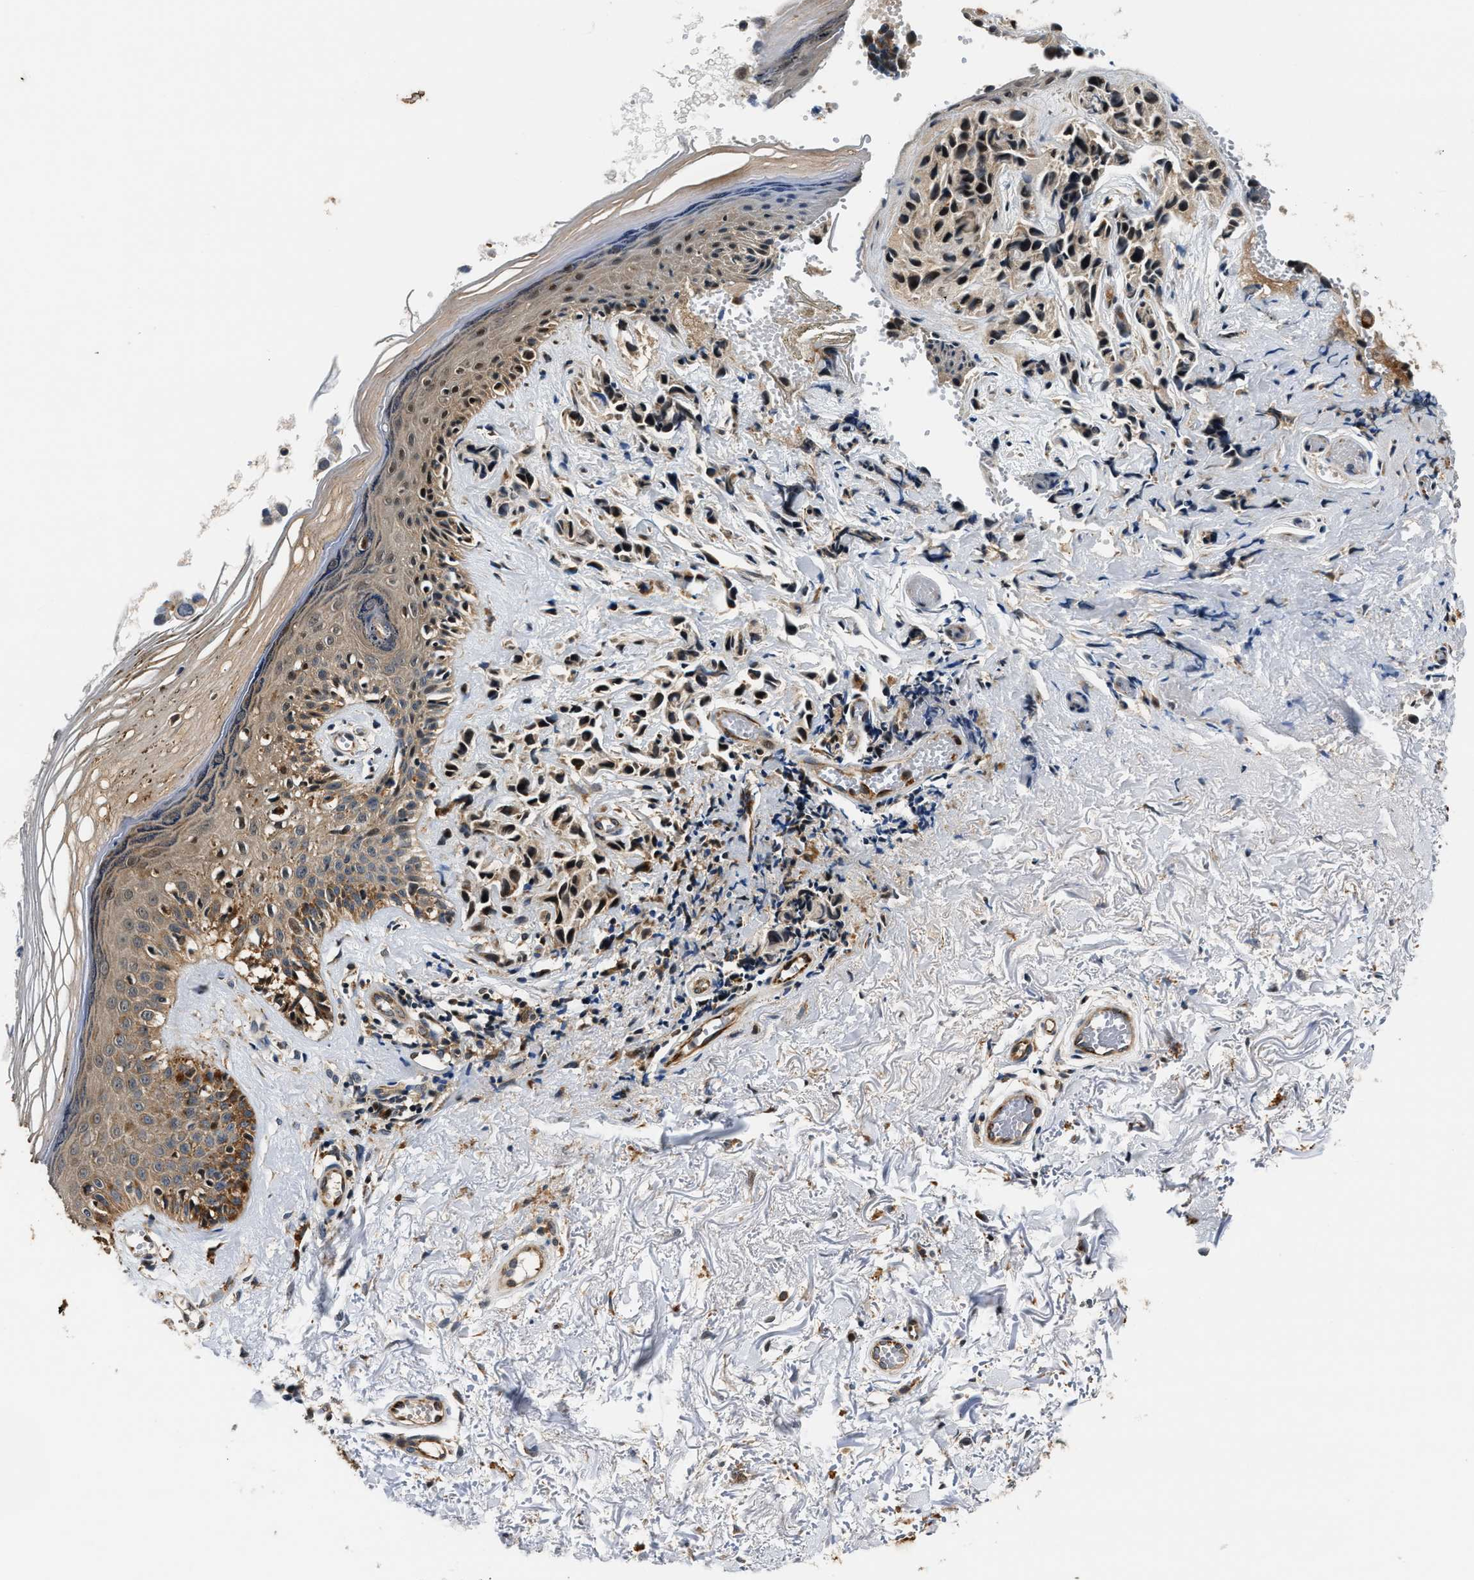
{"staining": {"intensity": "weak", "quantity": ">75%", "location": "cytoplasmic/membranous"}, "tissue": "melanoma", "cell_type": "Tumor cells", "image_type": "cancer", "snomed": [{"axis": "morphology", "description": "Malignant melanoma, NOS"}, {"axis": "topography", "description": "Skin"}], "caption": "DAB immunohistochemical staining of human melanoma displays weak cytoplasmic/membranous protein expression in about >75% of tumor cells.", "gene": "TUT7", "patient": {"sex": "female", "age": 58}}